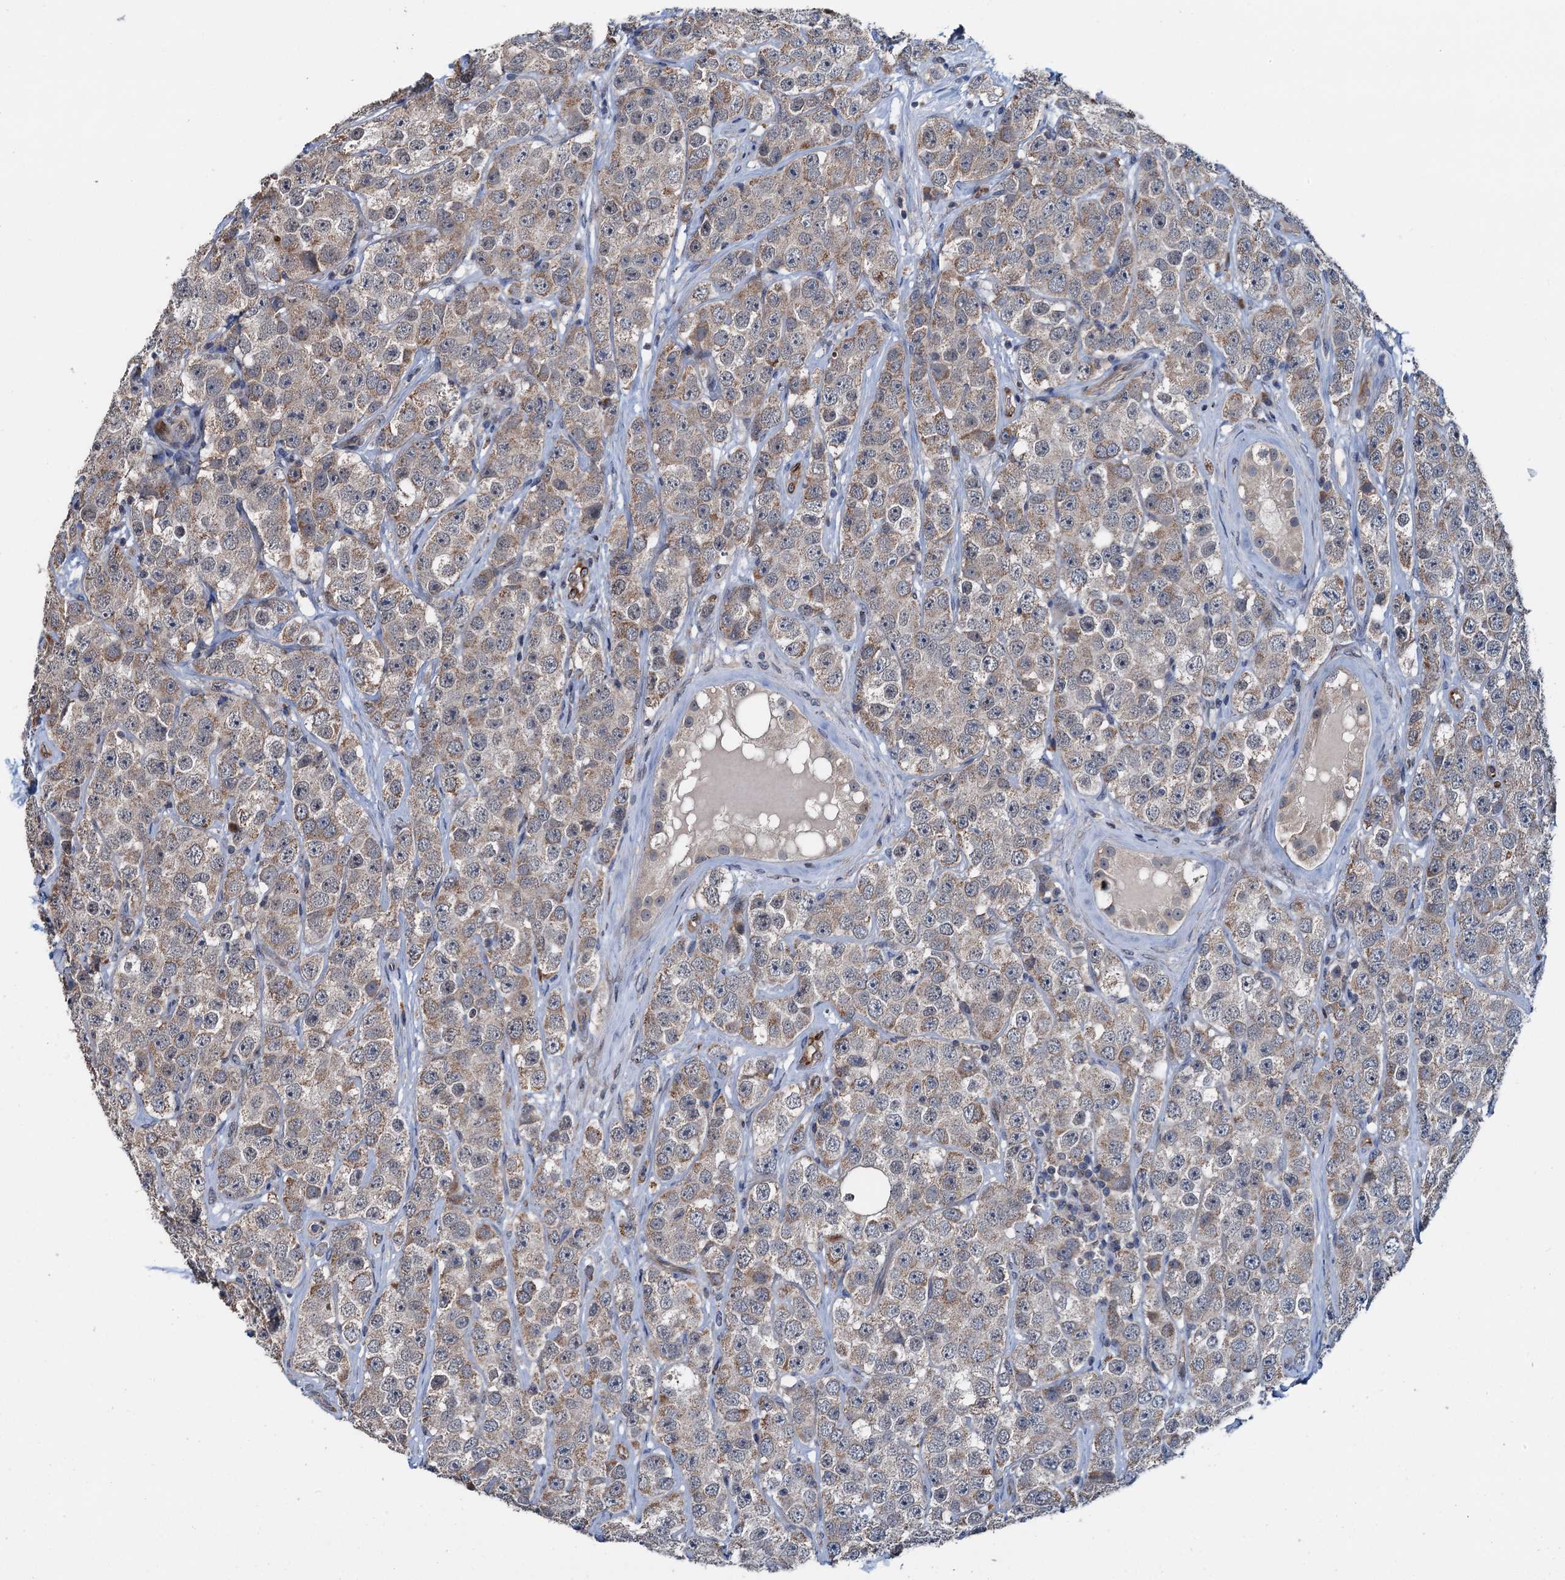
{"staining": {"intensity": "weak", "quantity": ">75%", "location": "cytoplasmic/membranous"}, "tissue": "testis cancer", "cell_type": "Tumor cells", "image_type": "cancer", "snomed": [{"axis": "morphology", "description": "Seminoma, NOS"}, {"axis": "topography", "description": "Testis"}], "caption": "Protein staining reveals weak cytoplasmic/membranous positivity in approximately >75% of tumor cells in testis cancer (seminoma).", "gene": "ELAC1", "patient": {"sex": "male", "age": 28}}